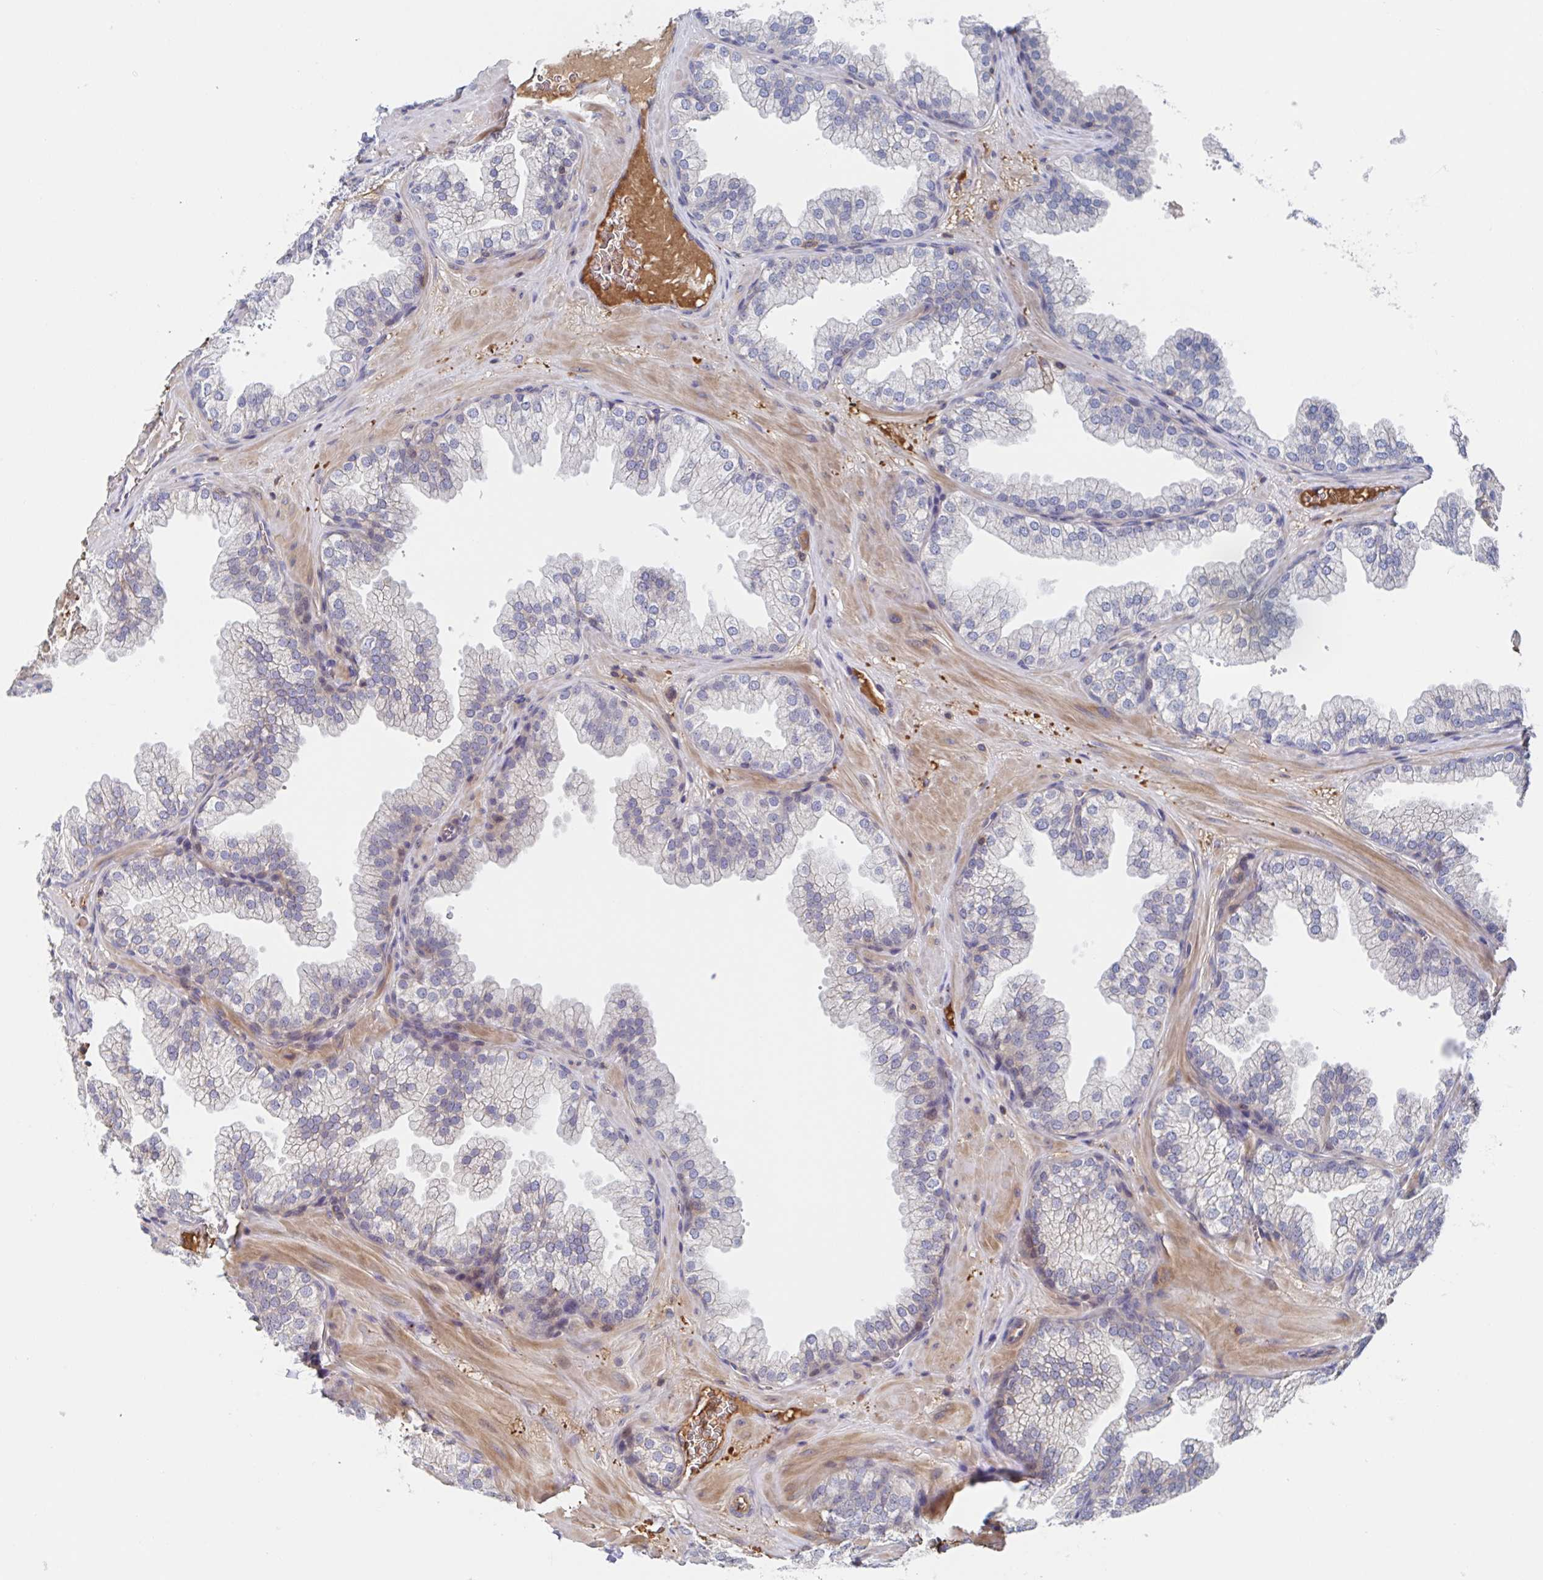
{"staining": {"intensity": "negative", "quantity": "none", "location": "none"}, "tissue": "prostate", "cell_type": "Glandular cells", "image_type": "normal", "snomed": [{"axis": "morphology", "description": "Normal tissue, NOS"}, {"axis": "topography", "description": "Prostate"}], "caption": "High magnification brightfield microscopy of normal prostate stained with DAB (3,3'-diaminobenzidine) (brown) and counterstained with hematoxylin (blue): glandular cells show no significant expression. The staining was performed using DAB to visualize the protein expression in brown, while the nuclei were stained in blue with hematoxylin (Magnification: 20x).", "gene": "DHRS12", "patient": {"sex": "male", "age": 37}}